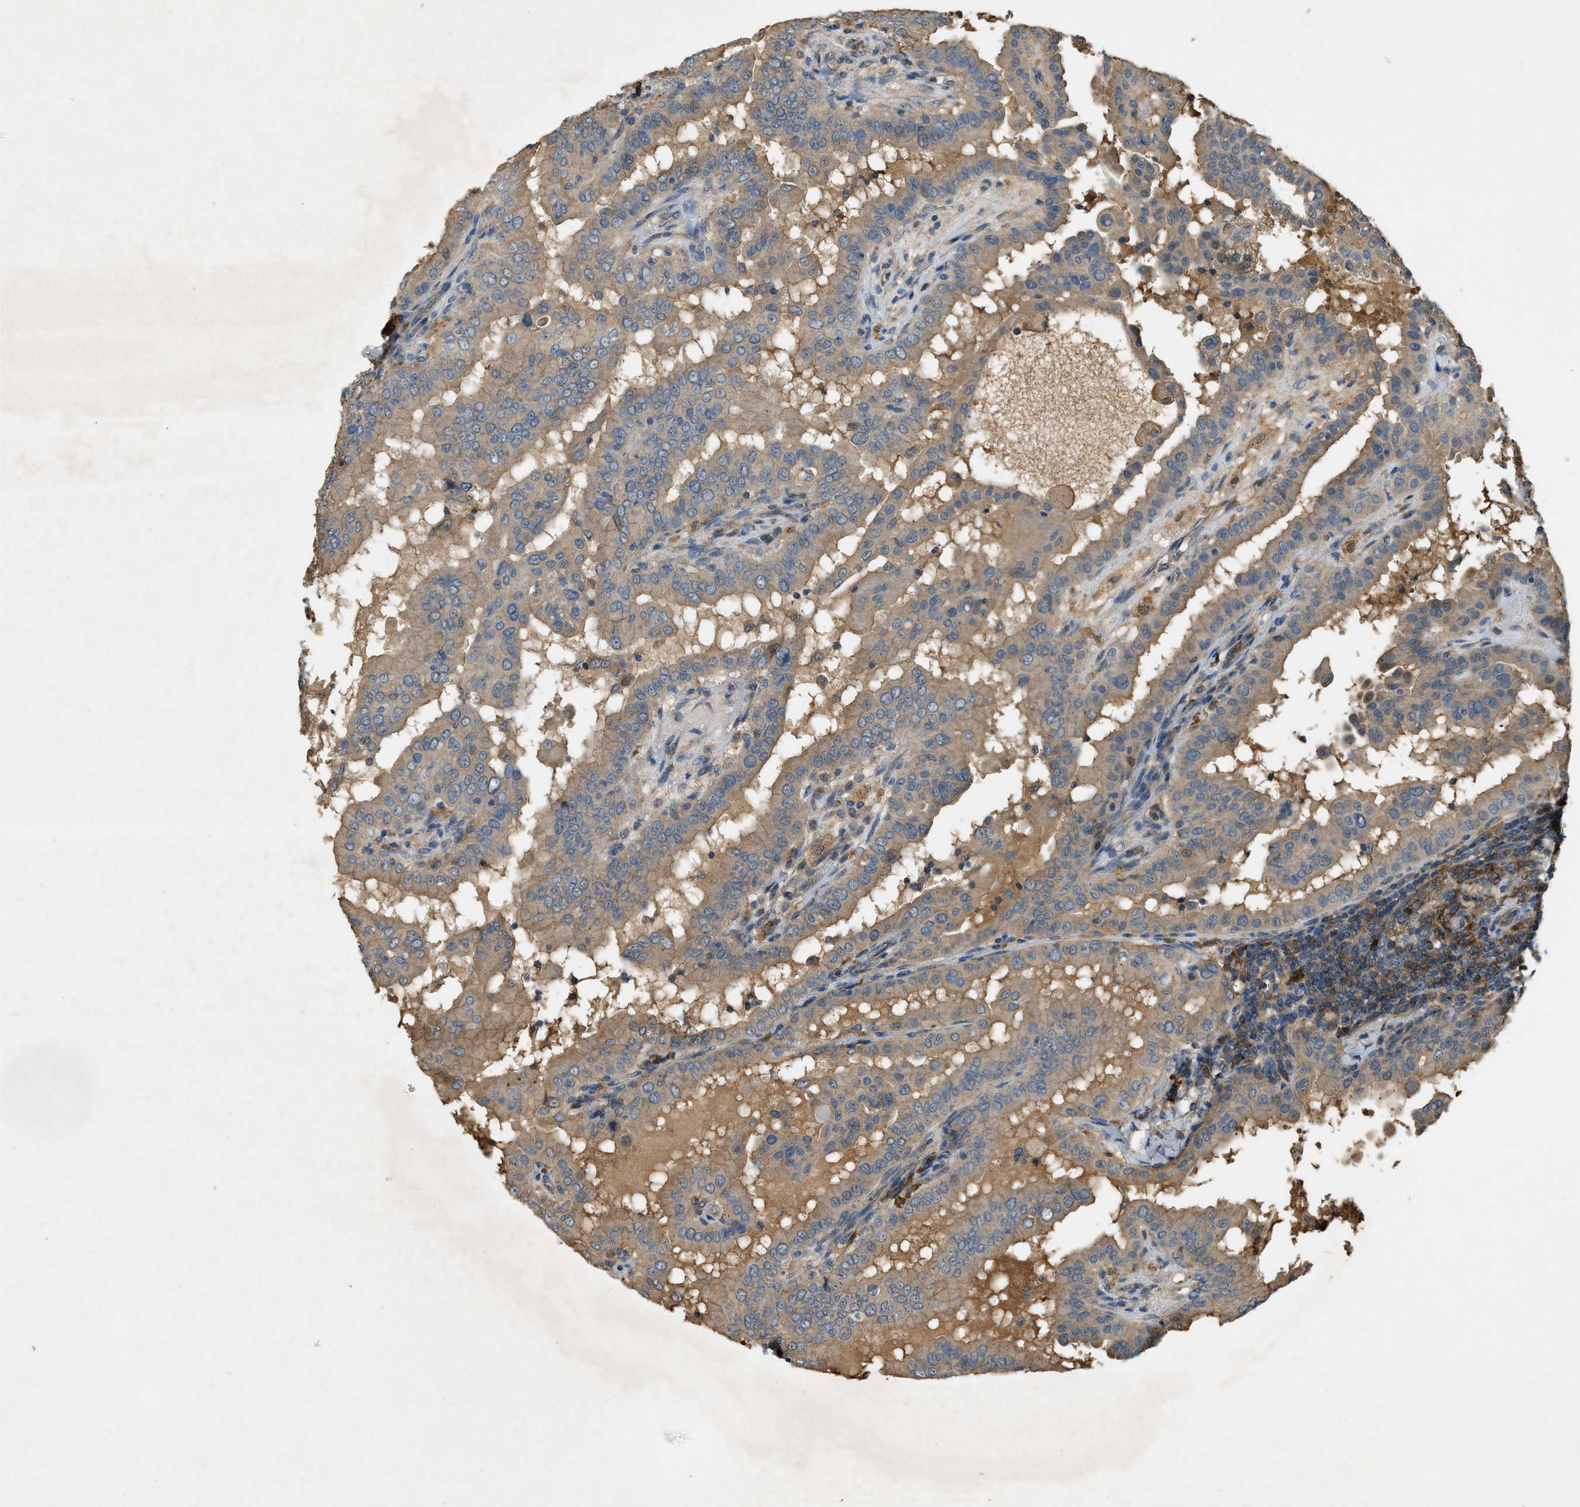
{"staining": {"intensity": "weak", "quantity": ">75%", "location": "cytoplasmic/membranous"}, "tissue": "thyroid cancer", "cell_type": "Tumor cells", "image_type": "cancer", "snomed": [{"axis": "morphology", "description": "Papillary adenocarcinoma, NOS"}, {"axis": "topography", "description": "Thyroid gland"}], "caption": "This photomicrograph reveals immunohistochemistry staining of thyroid cancer, with low weak cytoplasmic/membranous expression in about >75% of tumor cells.", "gene": "CFLAR", "patient": {"sex": "male", "age": 33}}